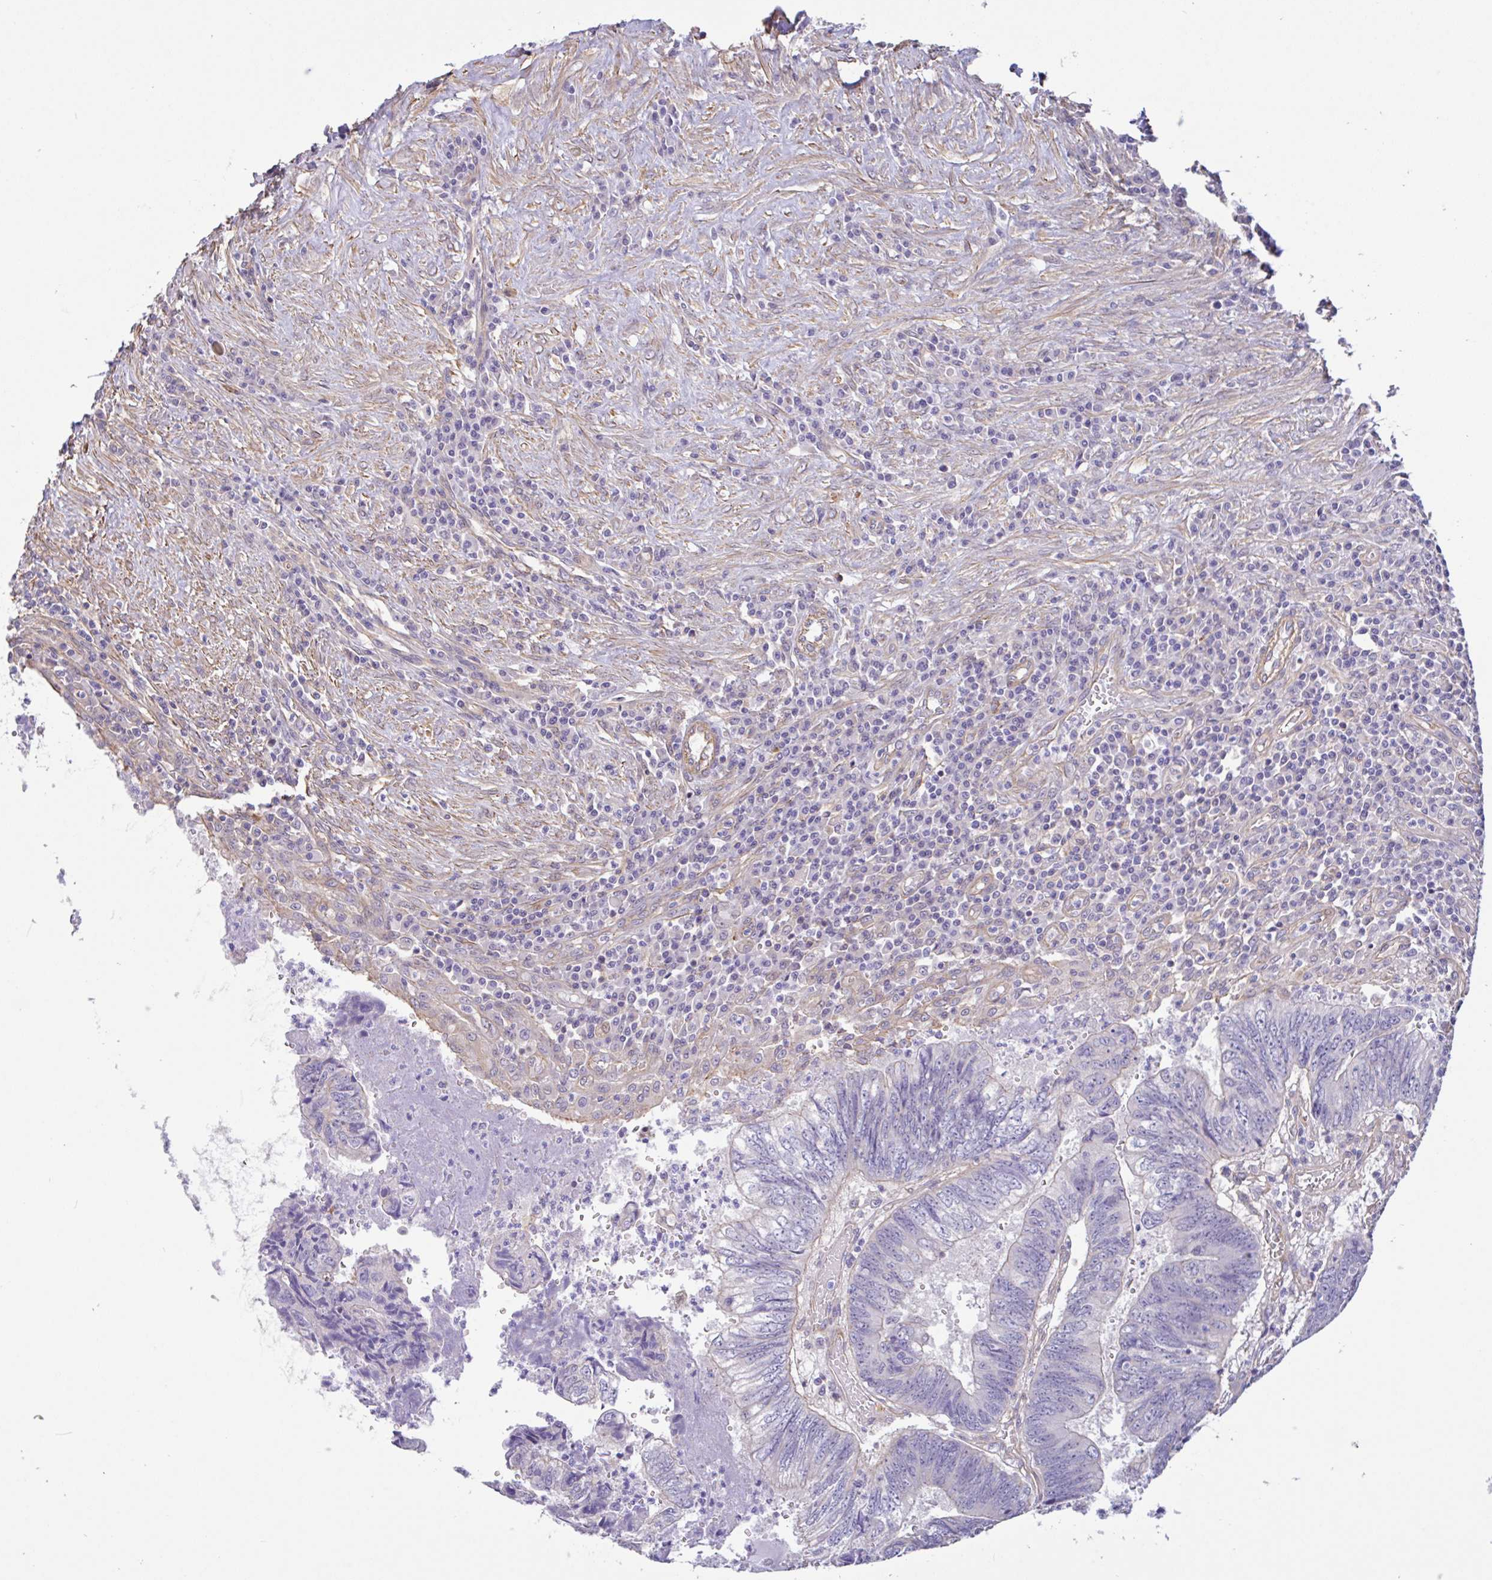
{"staining": {"intensity": "negative", "quantity": "none", "location": "none"}, "tissue": "colorectal cancer", "cell_type": "Tumor cells", "image_type": "cancer", "snomed": [{"axis": "morphology", "description": "Adenocarcinoma, NOS"}, {"axis": "topography", "description": "Colon"}], "caption": "IHC of human colorectal cancer exhibits no positivity in tumor cells. The staining is performed using DAB brown chromogen with nuclei counter-stained in using hematoxylin.", "gene": "PLCD4", "patient": {"sex": "male", "age": 86}}